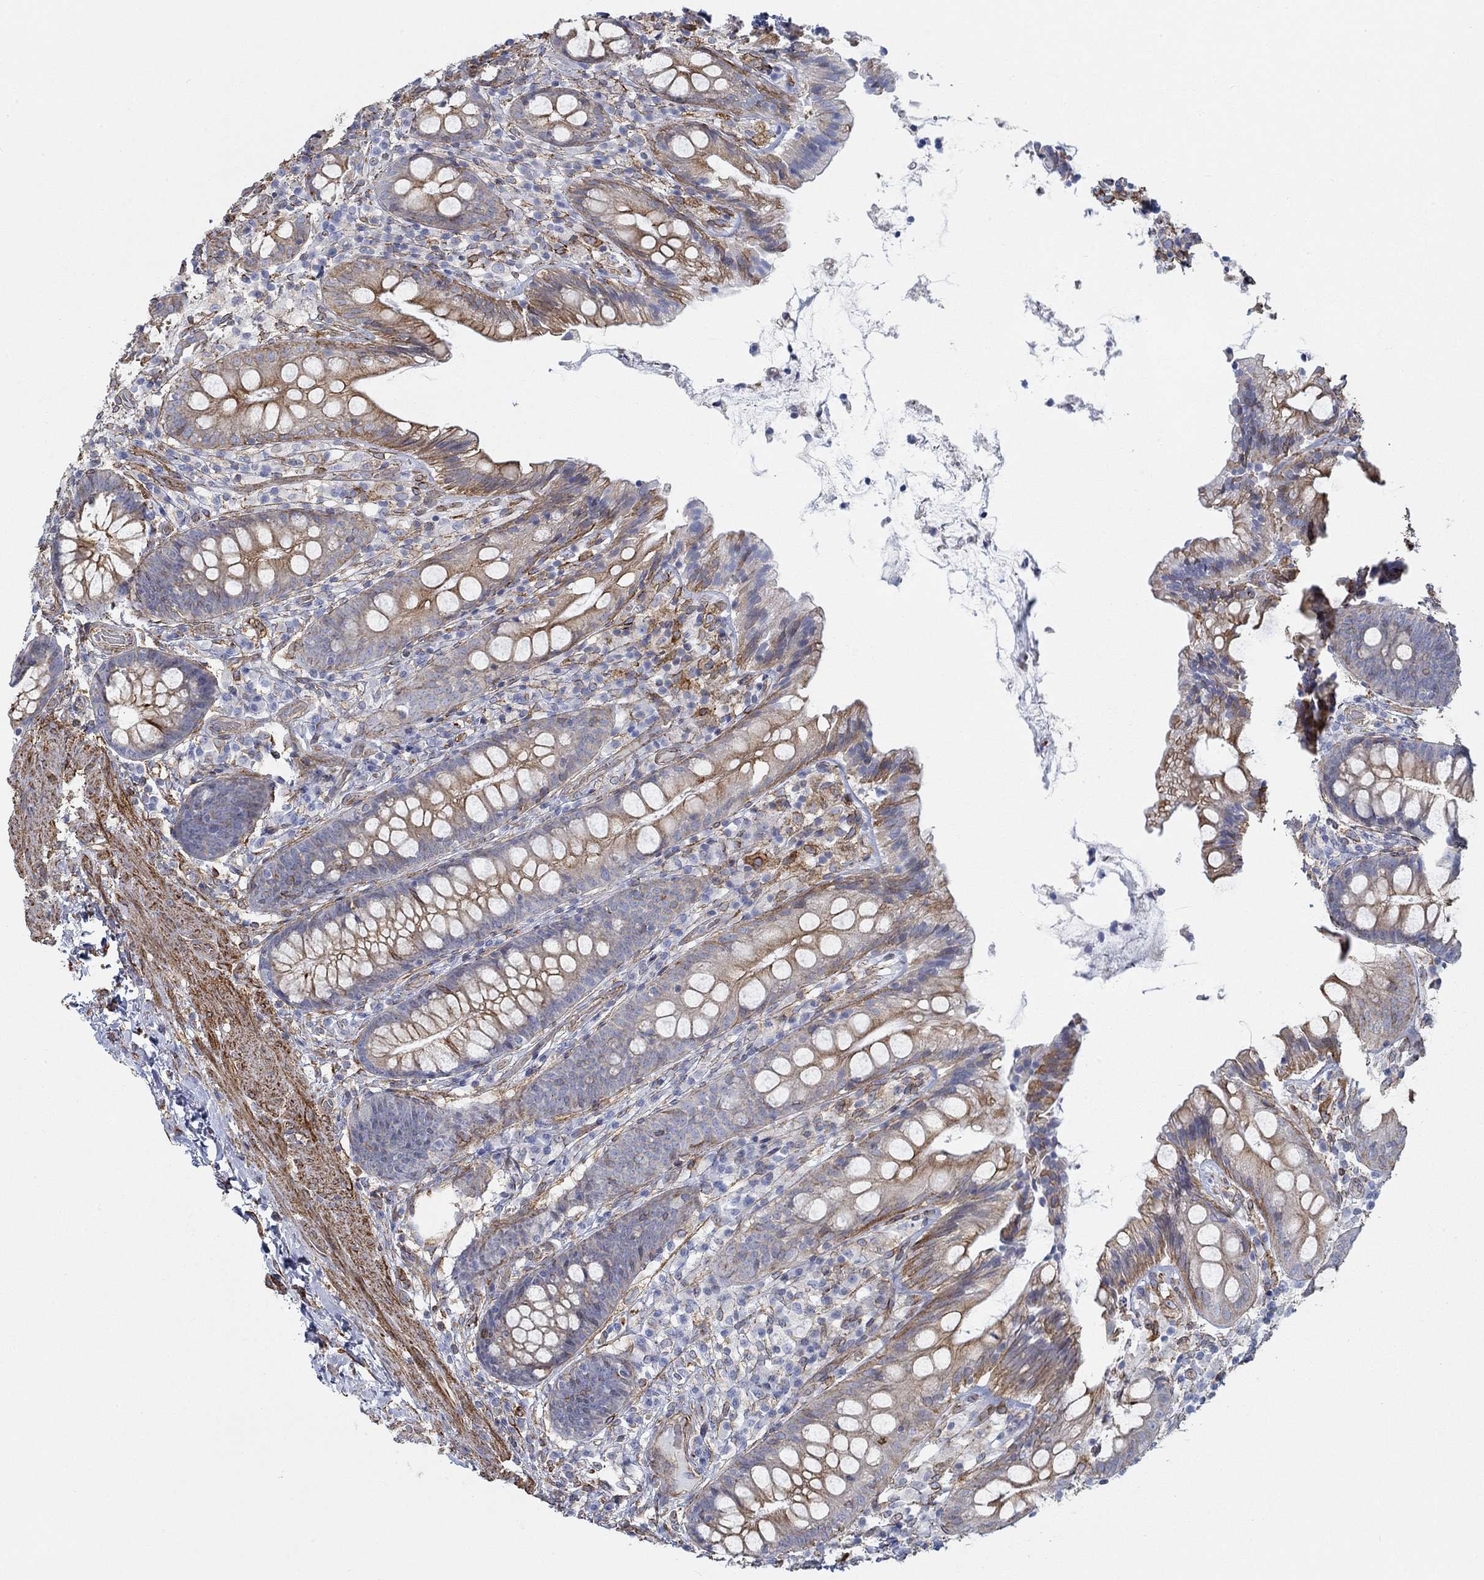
{"staining": {"intensity": "strong", "quantity": ">75%", "location": "cytoplasmic/membranous"}, "tissue": "colon", "cell_type": "Endothelial cells", "image_type": "normal", "snomed": [{"axis": "morphology", "description": "Normal tissue, NOS"}, {"axis": "topography", "description": "Colon"}], "caption": "Immunohistochemical staining of unremarkable human colon demonstrates >75% levels of strong cytoplasmic/membranous protein positivity in about >75% of endothelial cells.", "gene": "STC2", "patient": {"sex": "female", "age": 86}}